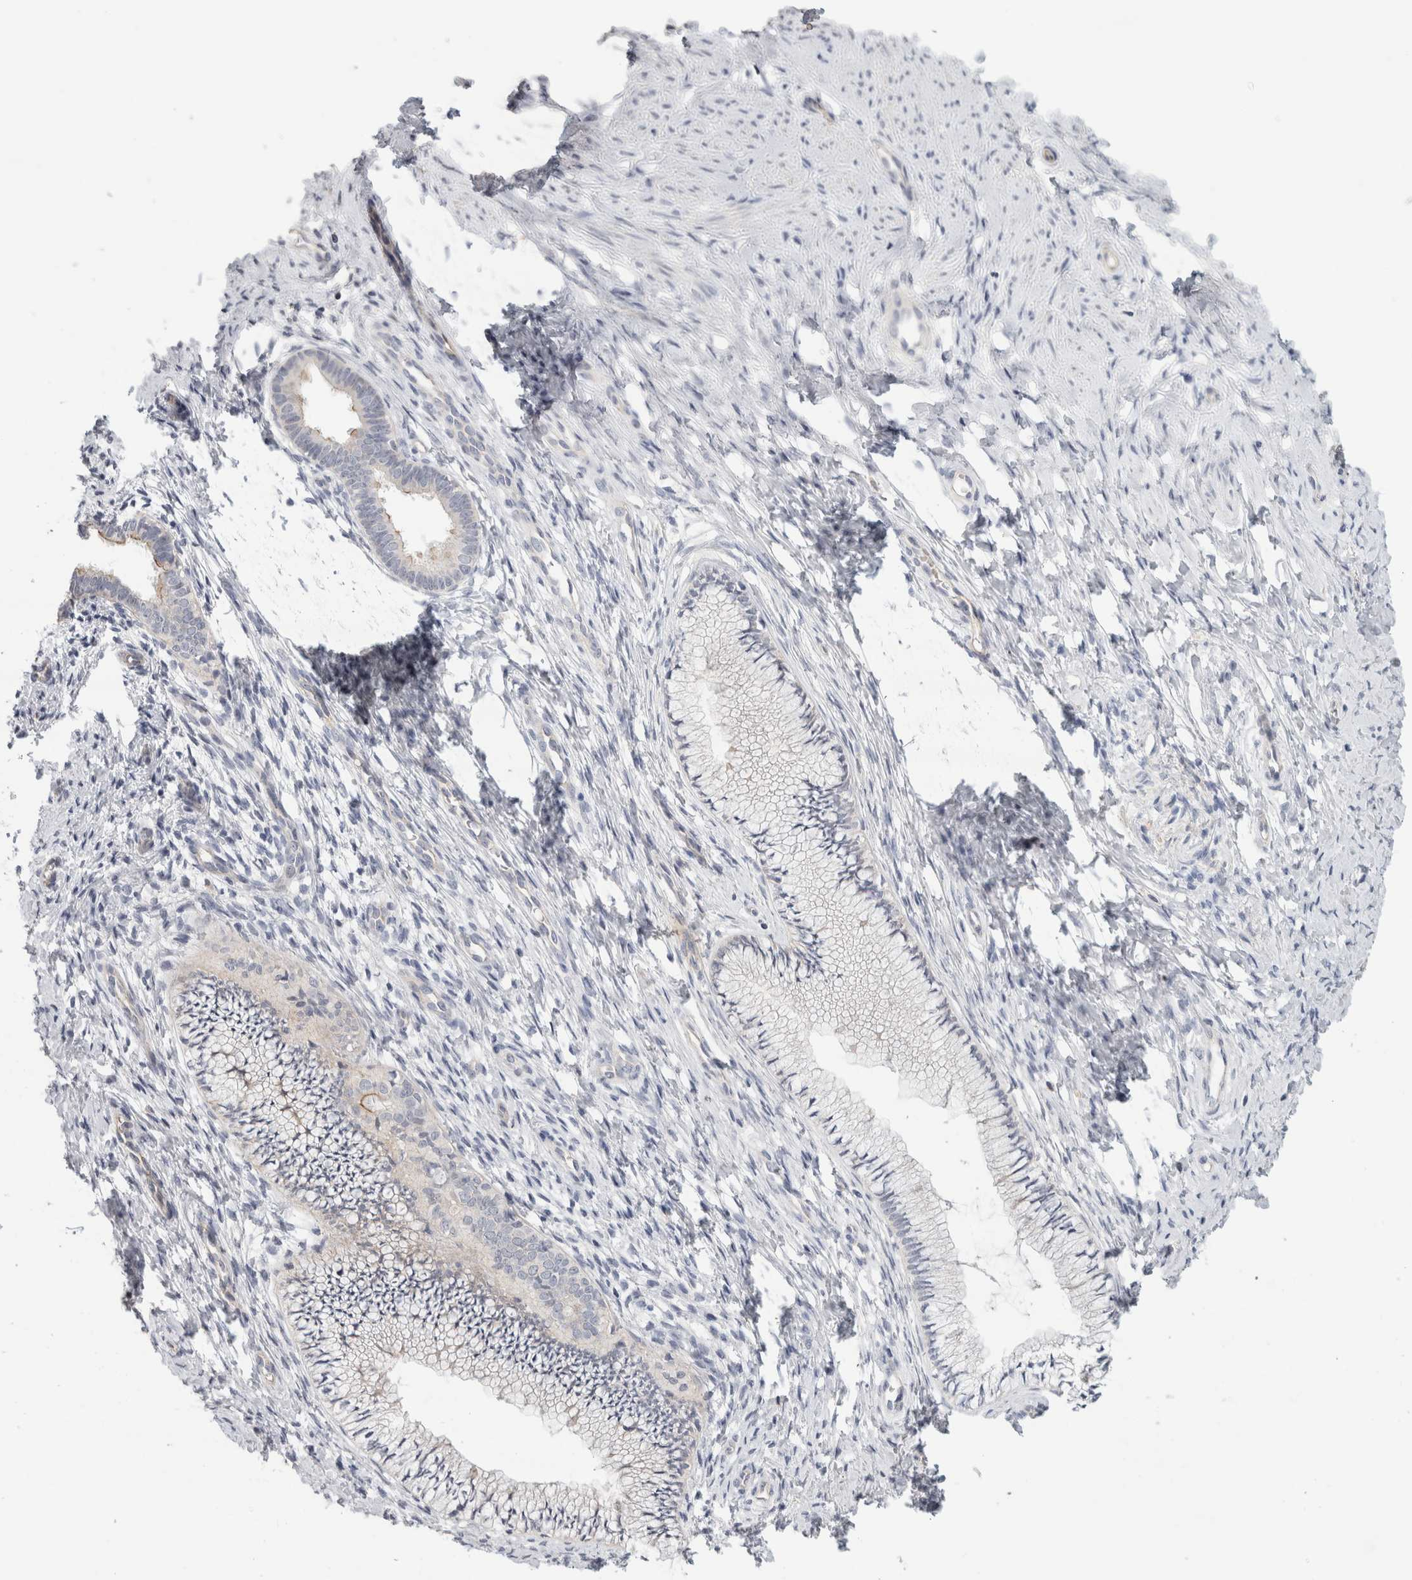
{"staining": {"intensity": "negative", "quantity": "none", "location": "none"}, "tissue": "cervix", "cell_type": "Glandular cells", "image_type": "normal", "snomed": [{"axis": "morphology", "description": "Normal tissue, NOS"}, {"axis": "topography", "description": "Cervix"}], "caption": "Cervix stained for a protein using immunohistochemistry exhibits no positivity glandular cells.", "gene": "AFP", "patient": {"sex": "female", "age": 36}}